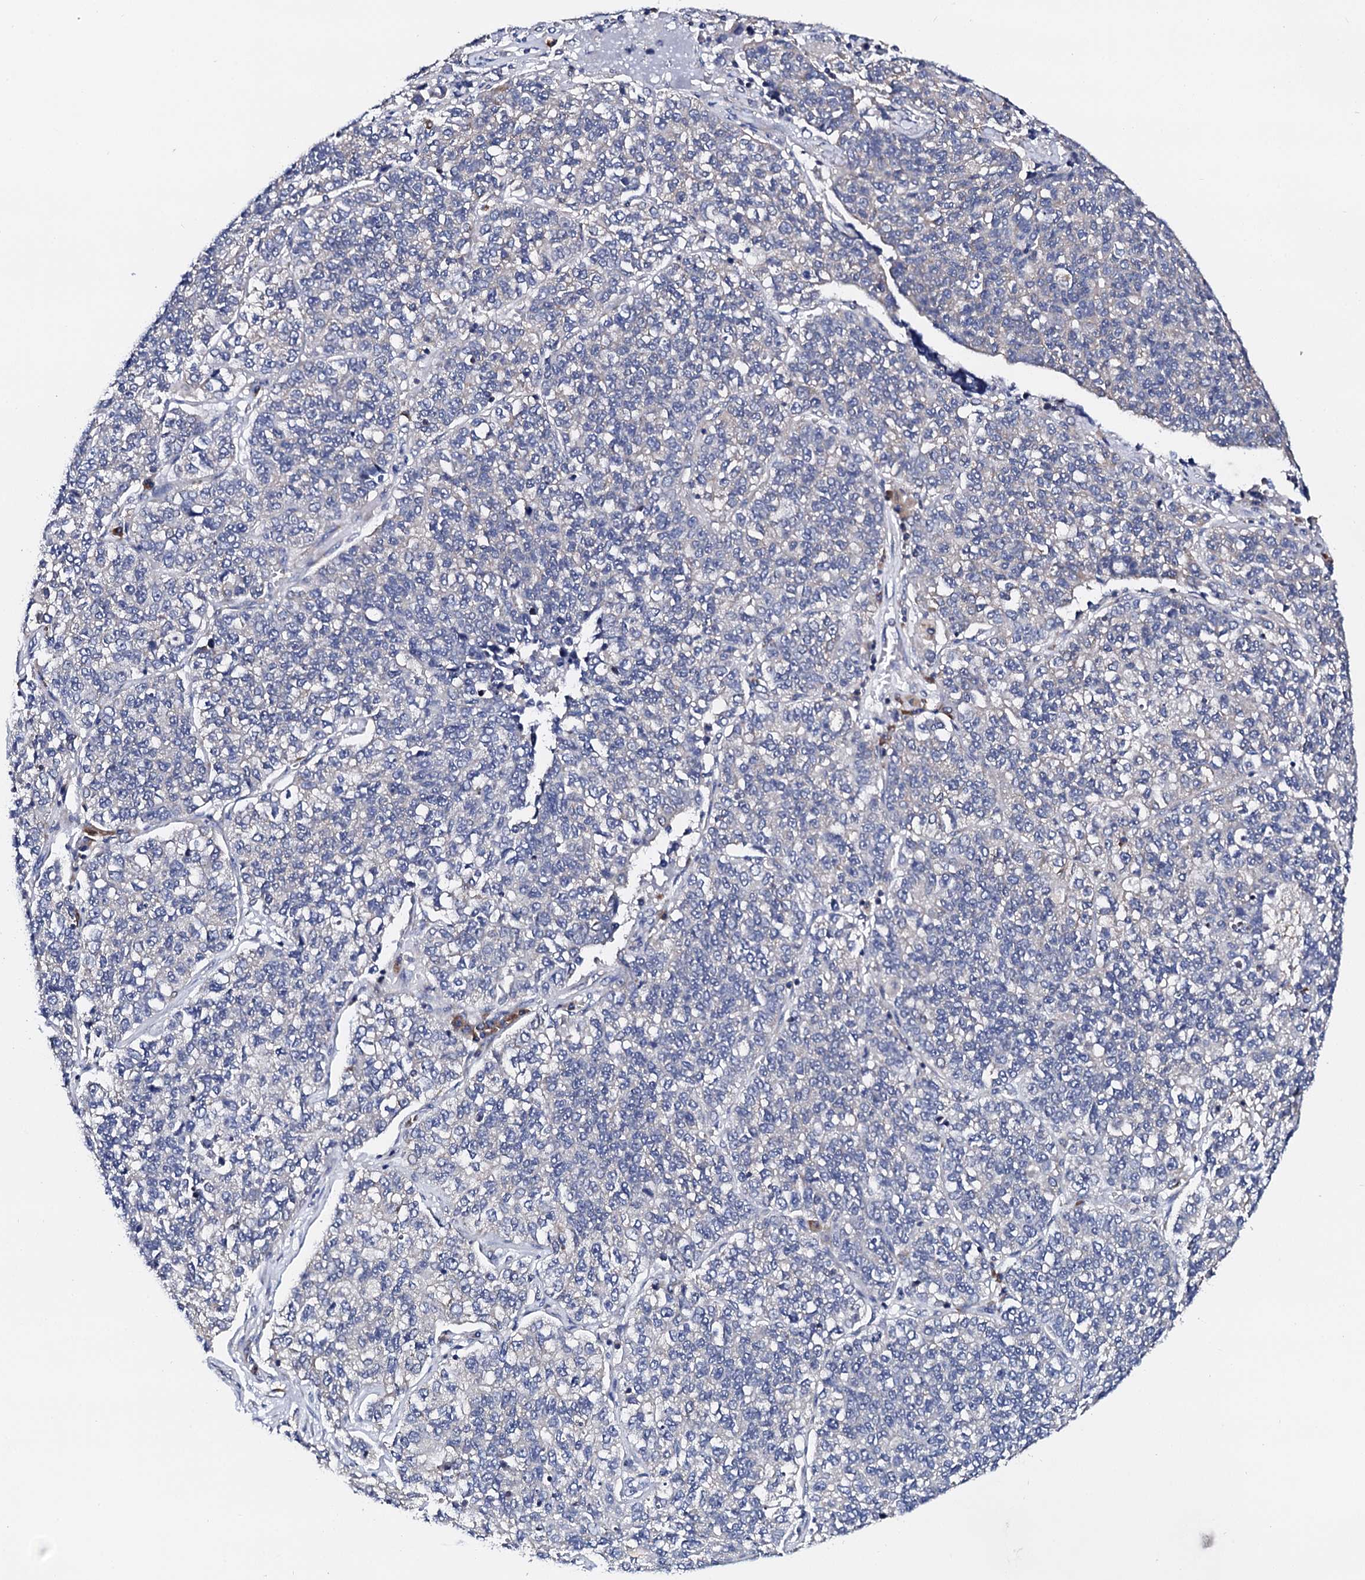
{"staining": {"intensity": "negative", "quantity": "none", "location": "none"}, "tissue": "lung cancer", "cell_type": "Tumor cells", "image_type": "cancer", "snomed": [{"axis": "morphology", "description": "Adenocarcinoma, NOS"}, {"axis": "topography", "description": "Lung"}], "caption": "Tumor cells show no significant protein expression in lung cancer (adenocarcinoma).", "gene": "NUP58", "patient": {"sex": "male", "age": 49}}